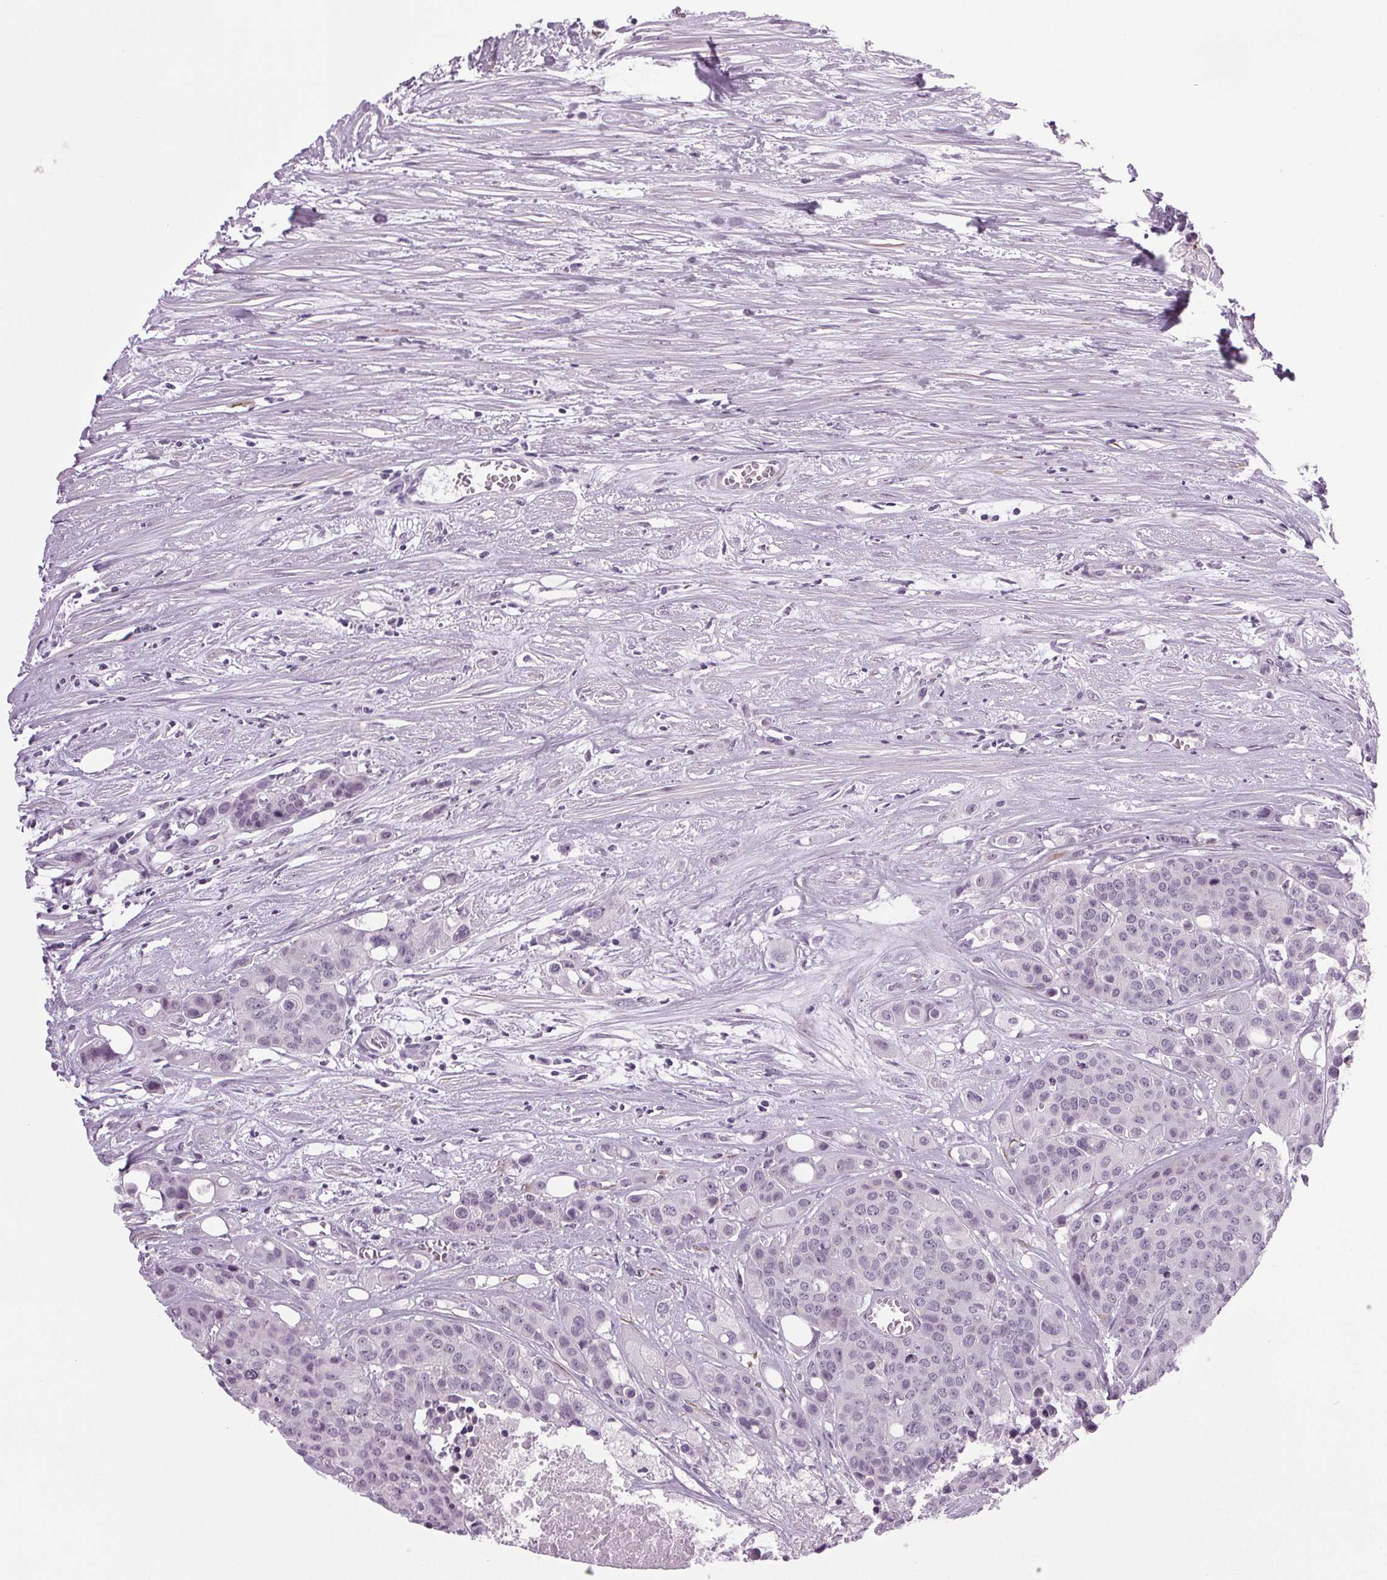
{"staining": {"intensity": "negative", "quantity": "none", "location": "none"}, "tissue": "carcinoid", "cell_type": "Tumor cells", "image_type": "cancer", "snomed": [{"axis": "morphology", "description": "Carcinoid, malignant, NOS"}, {"axis": "topography", "description": "Colon"}], "caption": "A micrograph of carcinoid stained for a protein demonstrates no brown staining in tumor cells.", "gene": "IGF2BP1", "patient": {"sex": "male", "age": 81}}